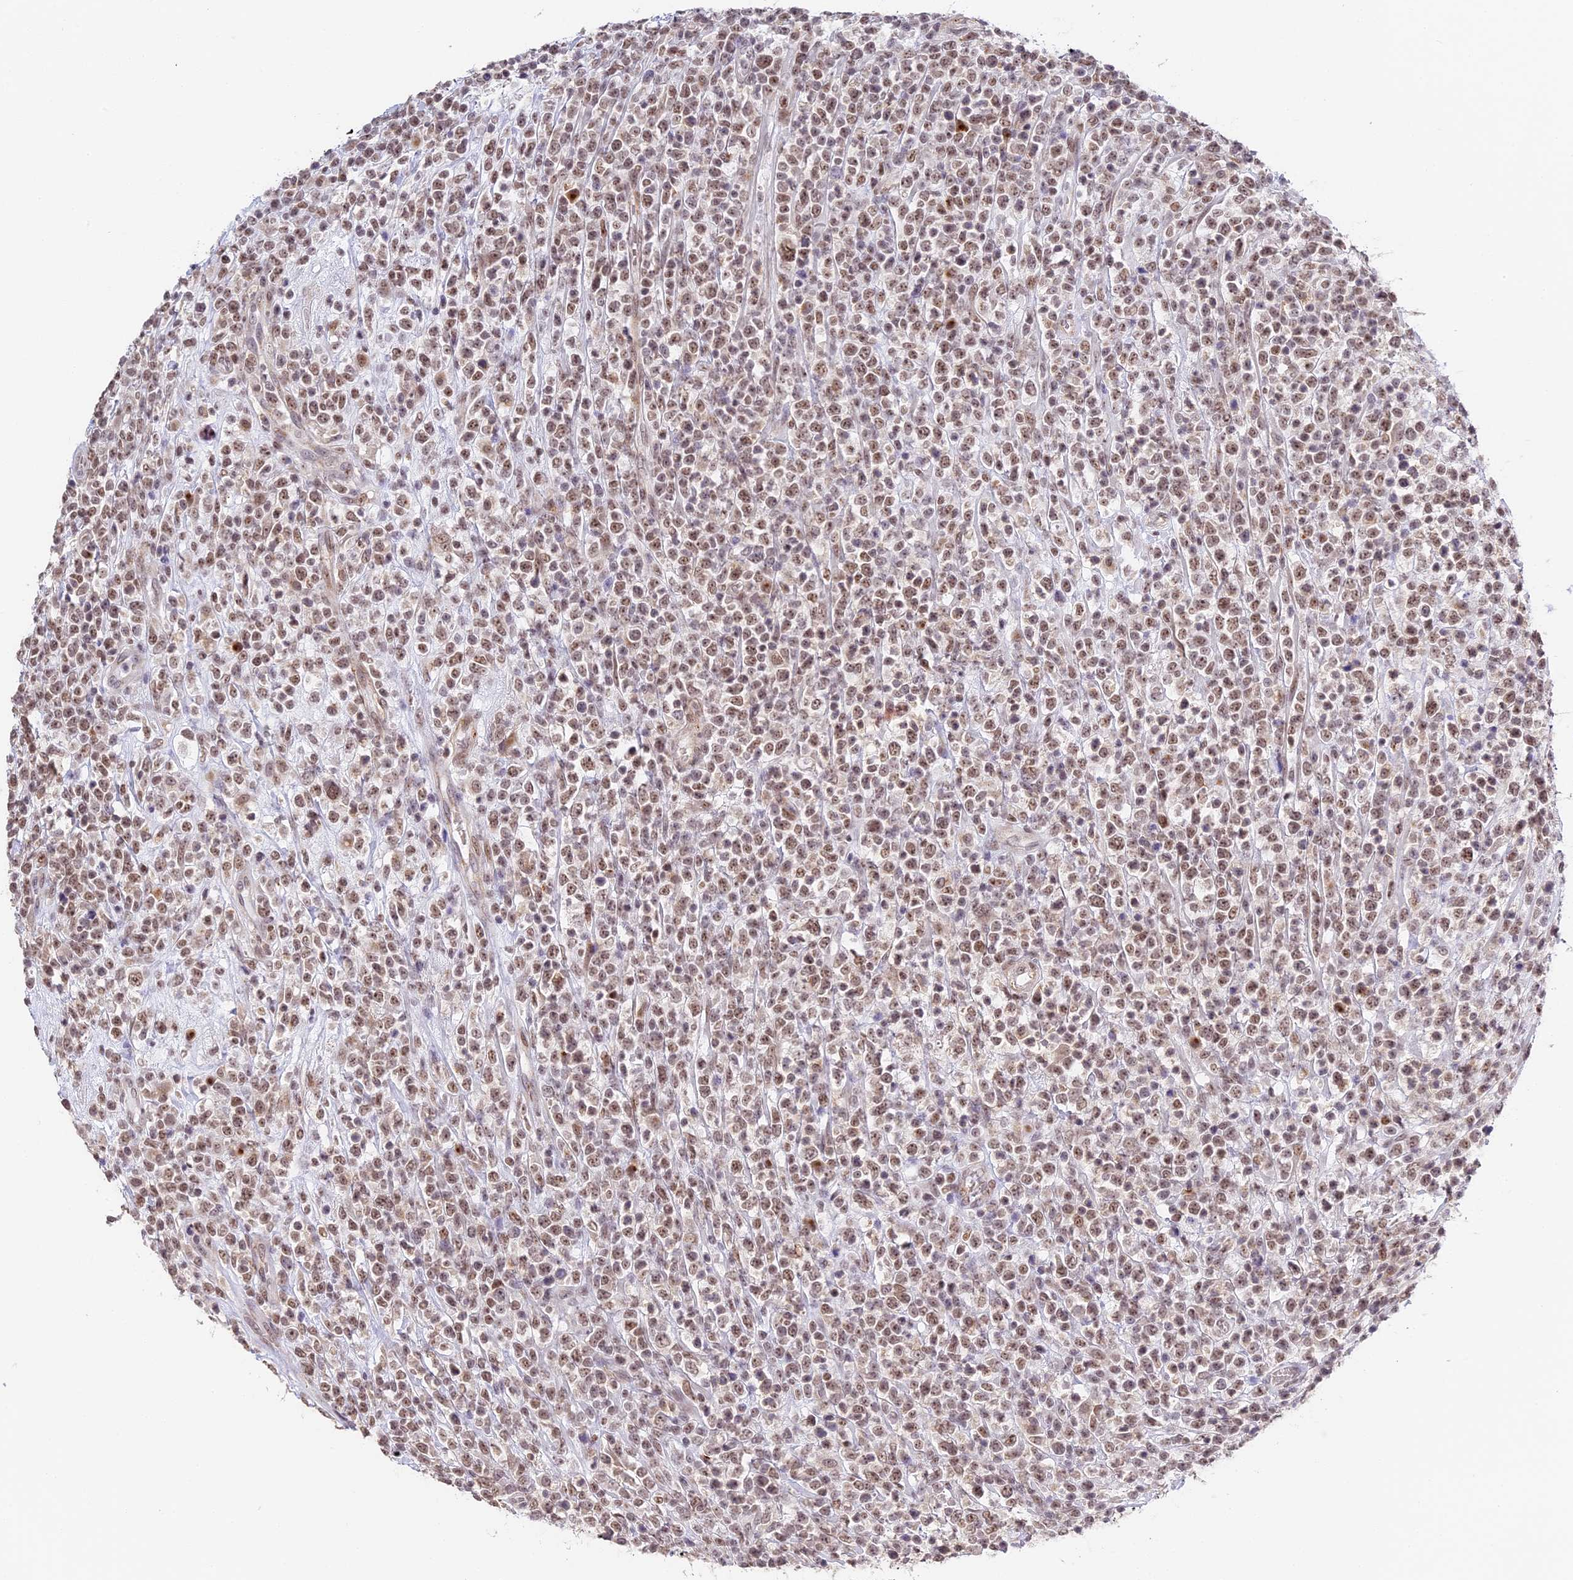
{"staining": {"intensity": "moderate", "quantity": ">75%", "location": "nuclear"}, "tissue": "lymphoma", "cell_type": "Tumor cells", "image_type": "cancer", "snomed": [{"axis": "morphology", "description": "Malignant lymphoma, non-Hodgkin's type, High grade"}, {"axis": "topography", "description": "Colon"}], "caption": "The histopathology image demonstrates staining of lymphoma, revealing moderate nuclear protein positivity (brown color) within tumor cells.", "gene": "HEATR5B", "patient": {"sex": "female", "age": 53}}